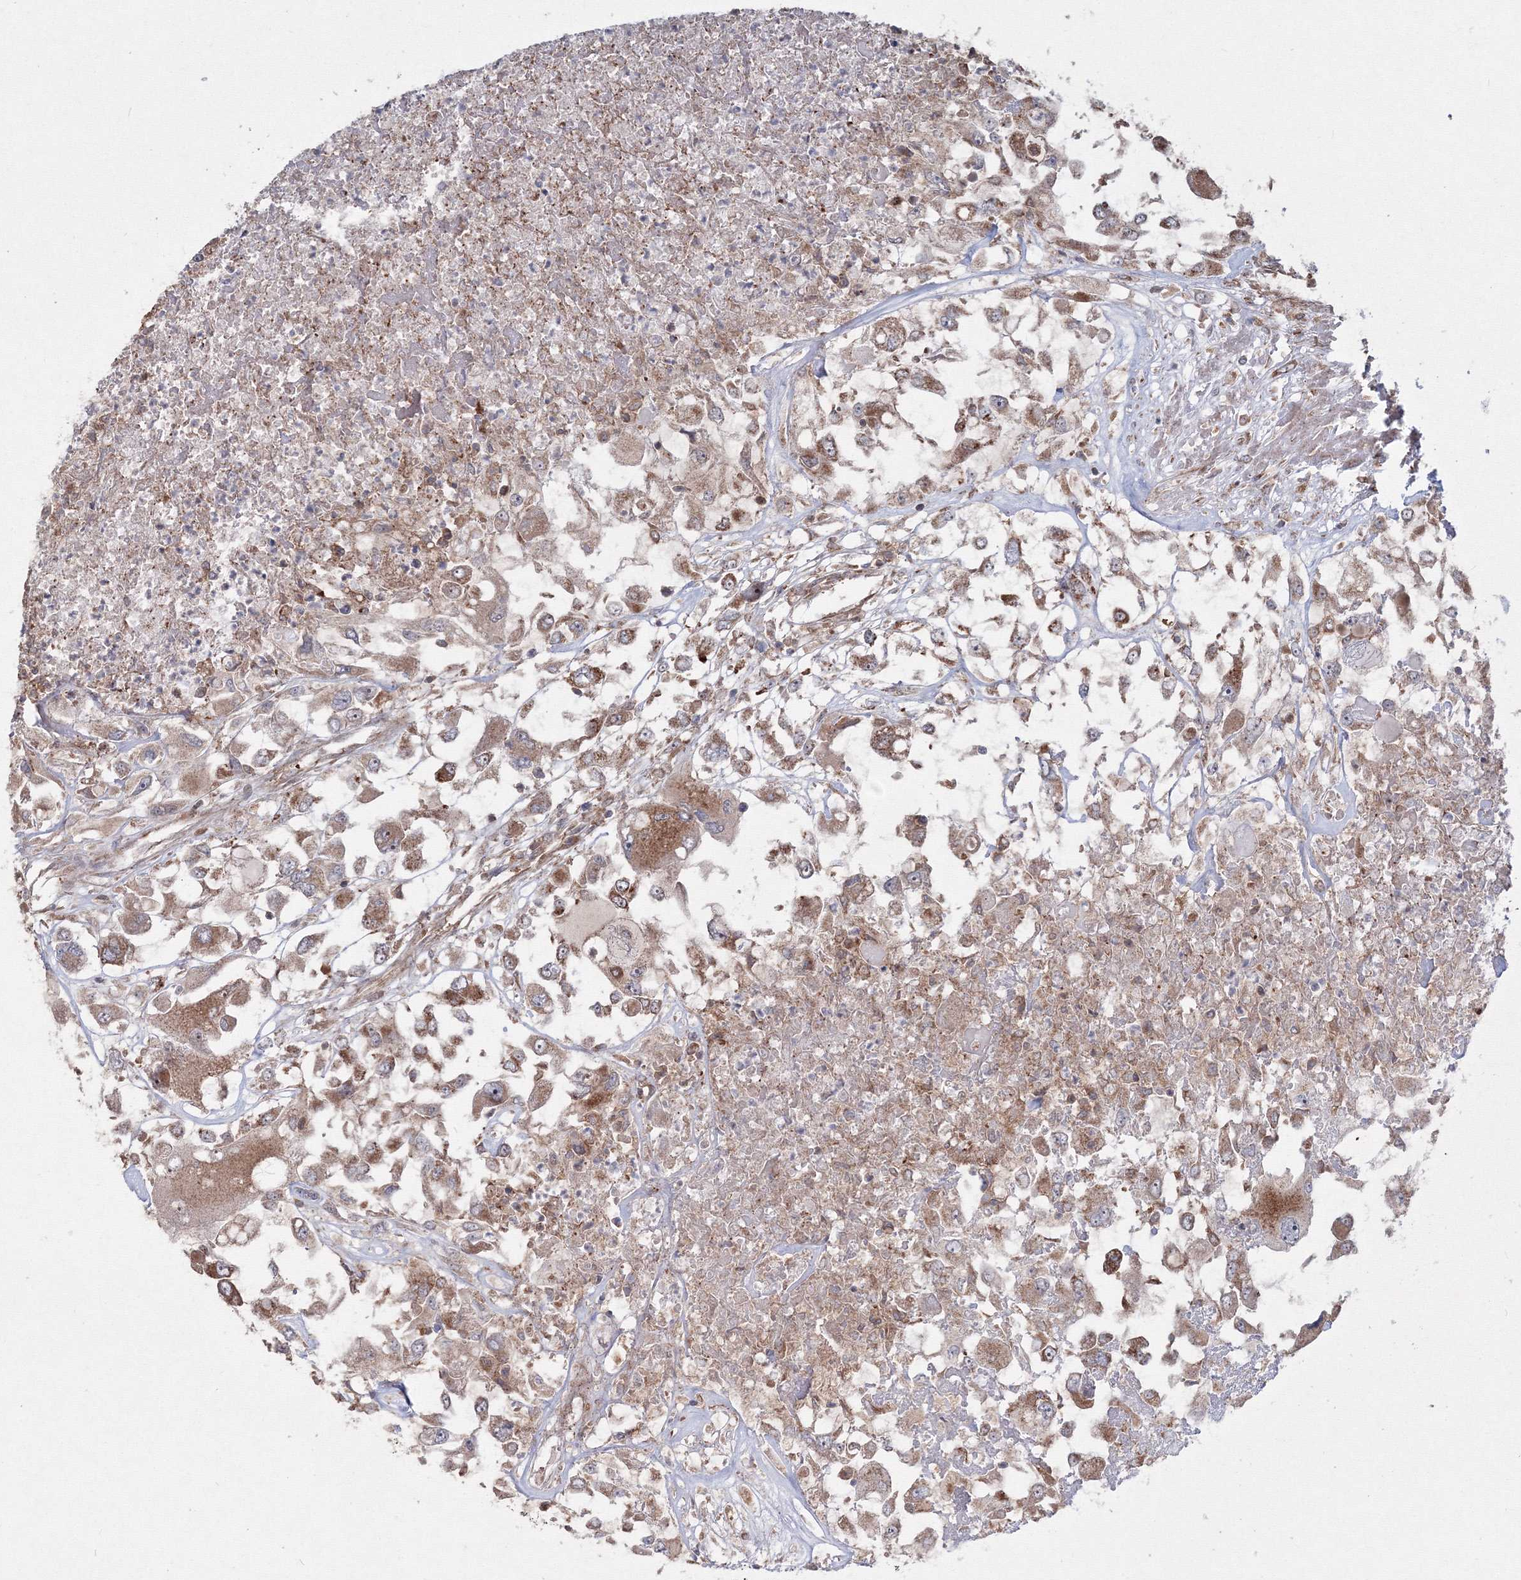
{"staining": {"intensity": "moderate", "quantity": ">75%", "location": "cytoplasmic/membranous"}, "tissue": "renal cancer", "cell_type": "Tumor cells", "image_type": "cancer", "snomed": [{"axis": "morphology", "description": "Adenocarcinoma, NOS"}, {"axis": "topography", "description": "Kidney"}], "caption": "Immunohistochemical staining of renal cancer (adenocarcinoma) exhibits medium levels of moderate cytoplasmic/membranous protein staining in about >75% of tumor cells.", "gene": "PEX13", "patient": {"sex": "female", "age": 52}}